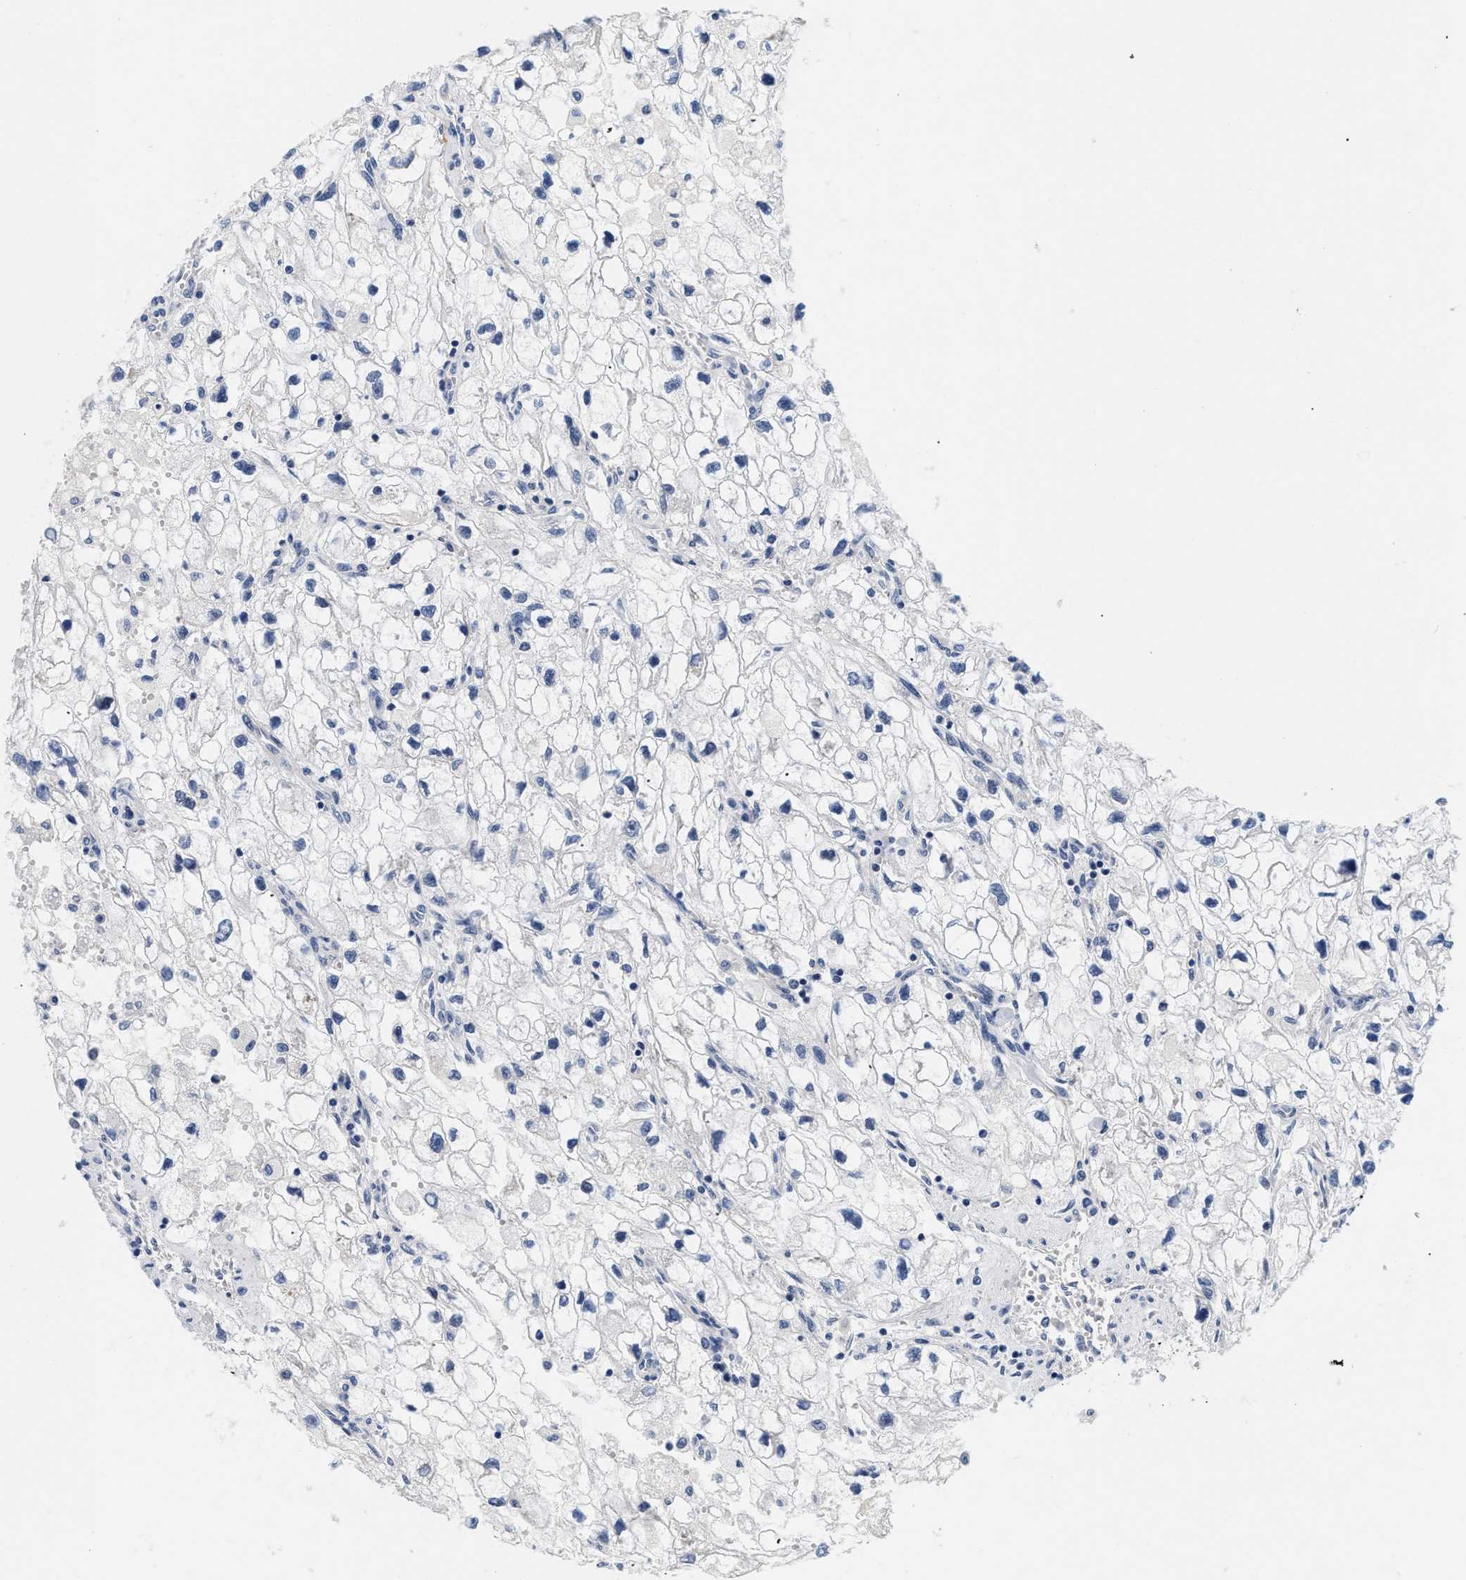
{"staining": {"intensity": "negative", "quantity": "none", "location": "none"}, "tissue": "renal cancer", "cell_type": "Tumor cells", "image_type": "cancer", "snomed": [{"axis": "morphology", "description": "Adenocarcinoma, NOS"}, {"axis": "topography", "description": "Kidney"}], "caption": "Tumor cells are negative for protein expression in human renal cancer.", "gene": "PDP1", "patient": {"sex": "female", "age": 70}}